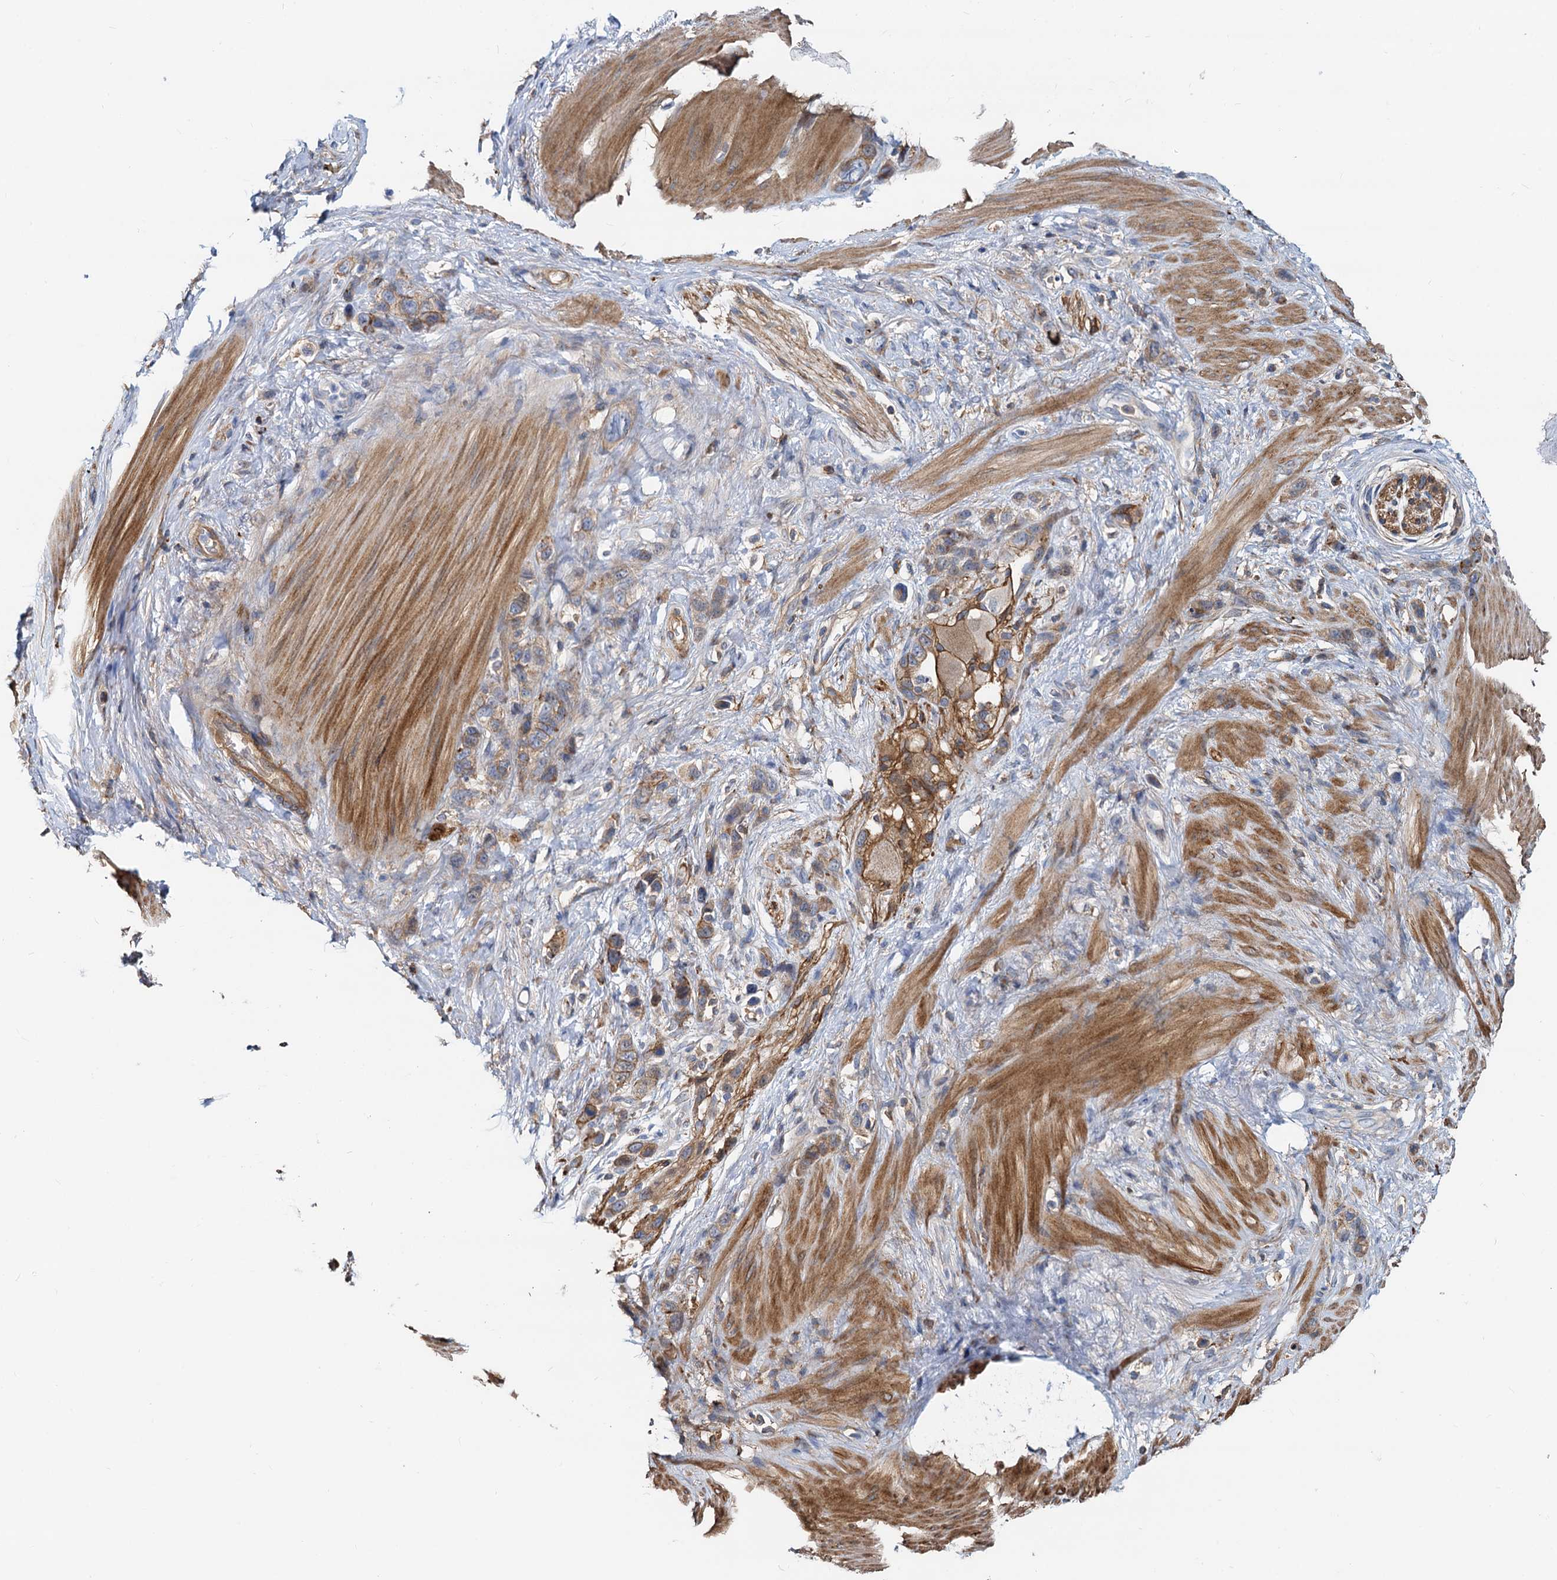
{"staining": {"intensity": "moderate", "quantity": ">75%", "location": "cytoplasmic/membranous"}, "tissue": "stomach cancer", "cell_type": "Tumor cells", "image_type": "cancer", "snomed": [{"axis": "morphology", "description": "Adenocarcinoma, NOS"}, {"axis": "morphology", "description": "Adenocarcinoma, High grade"}, {"axis": "topography", "description": "Stomach, upper"}, {"axis": "topography", "description": "Stomach, lower"}], "caption": "Protein staining displays moderate cytoplasmic/membranous positivity in about >75% of tumor cells in adenocarcinoma (high-grade) (stomach). (Stains: DAB in brown, nuclei in blue, Microscopy: brightfield microscopy at high magnification).", "gene": "LNX2", "patient": {"sex": "female", "age": 65}}